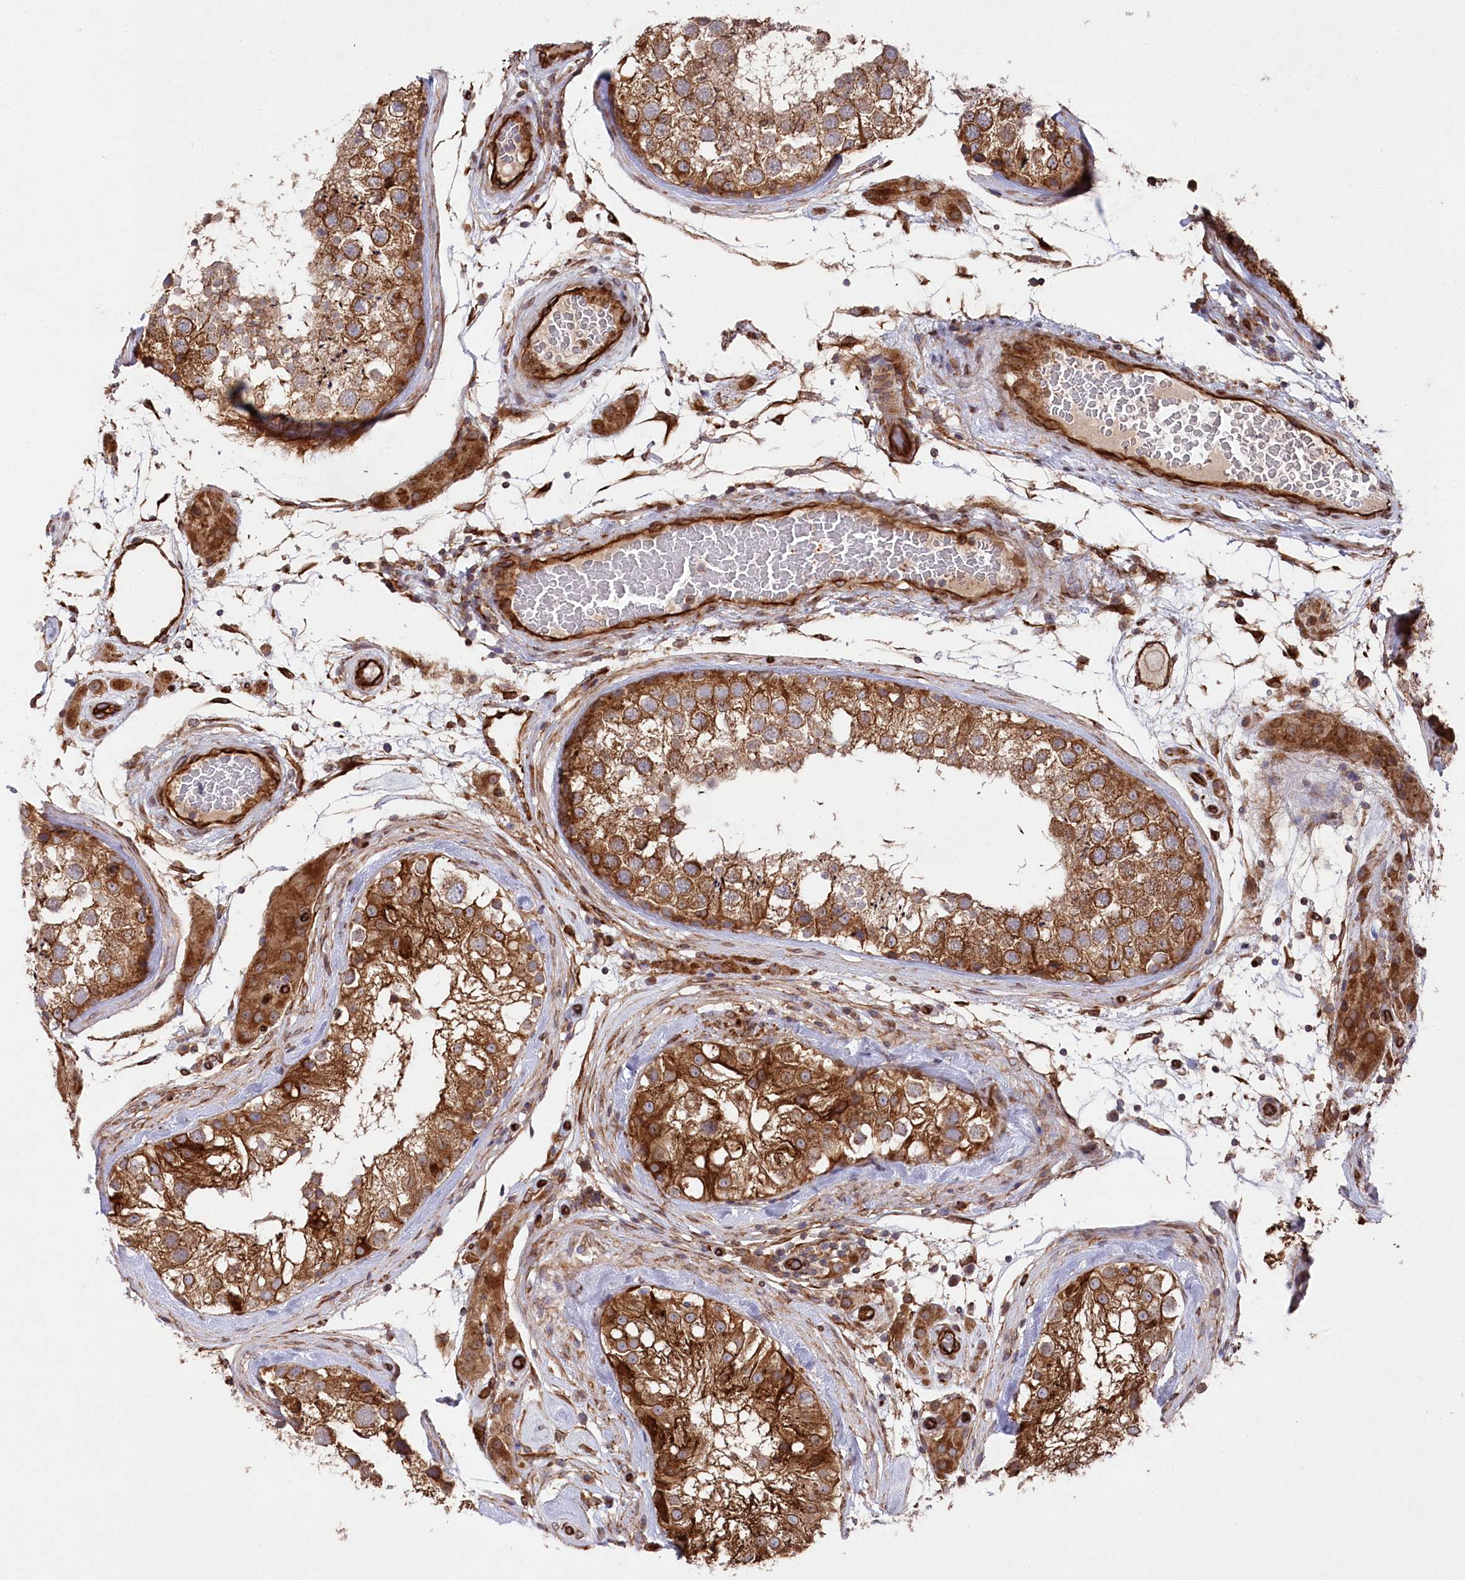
{"staining": {"intensity": "strong", "quantity": ">75%", "location": "cytoplasmic/membranous"}, "tissue": "testis", "cell_type": "Cells in seminiferous ducts", "image_type": "normal", "snomed": [{"axis": "morphology", "description": "Normal tissue, NOS"}, {"axis": "topography", "description": "Testis"}], "caption": "The histopathology image reveals a brown stain indicating the presence of a protein in the cytoplasmic/membranous of cells in seminiferous ducts in testis. (brown staining indicates protein expression, while blue staining denotes nuclei).", "gene": "MTPAP", "patient": {"sex": "male", "age": 46}}